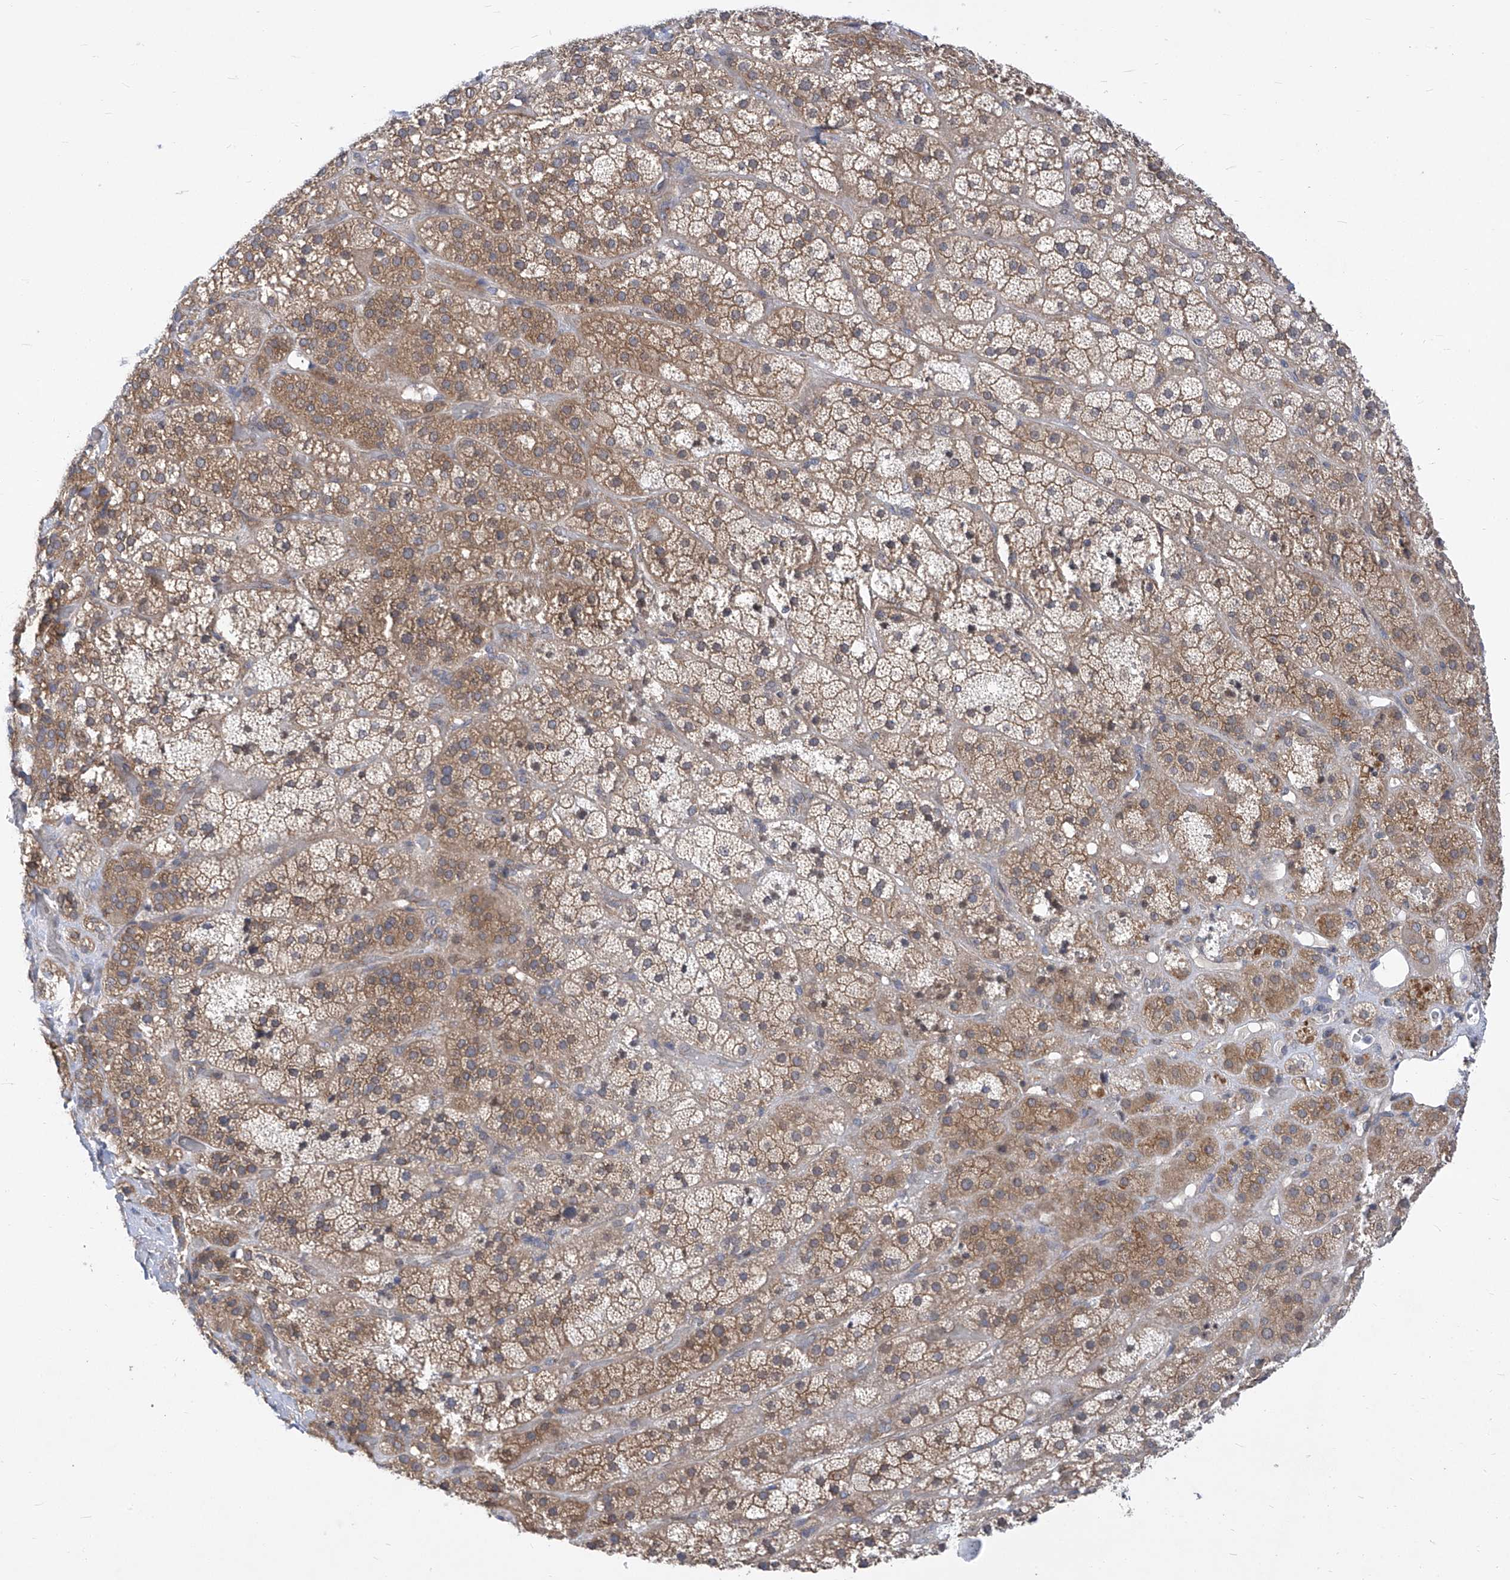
{"staining": {"intensity": "moderate", "quantity": ">75%", "location": "cytoplasmic/membranous"}, "tissue": "adrenal gland", "cell_type": "Glandular cells", "image_type": "normal", "snomed": [{"axis": "morphology", "description": "Normal tissue, NOS"}, {"axis": "topography", "description": "Adrenal gland"}], "caption": "Adrenal gland stained for a protein (brown) demonstrates moderate cytoplasmic/membranous positive positivity in approximately >75% of glandular cells.", "gene": "EIF3M", "patient": {"sex": "male", "age": 57}}